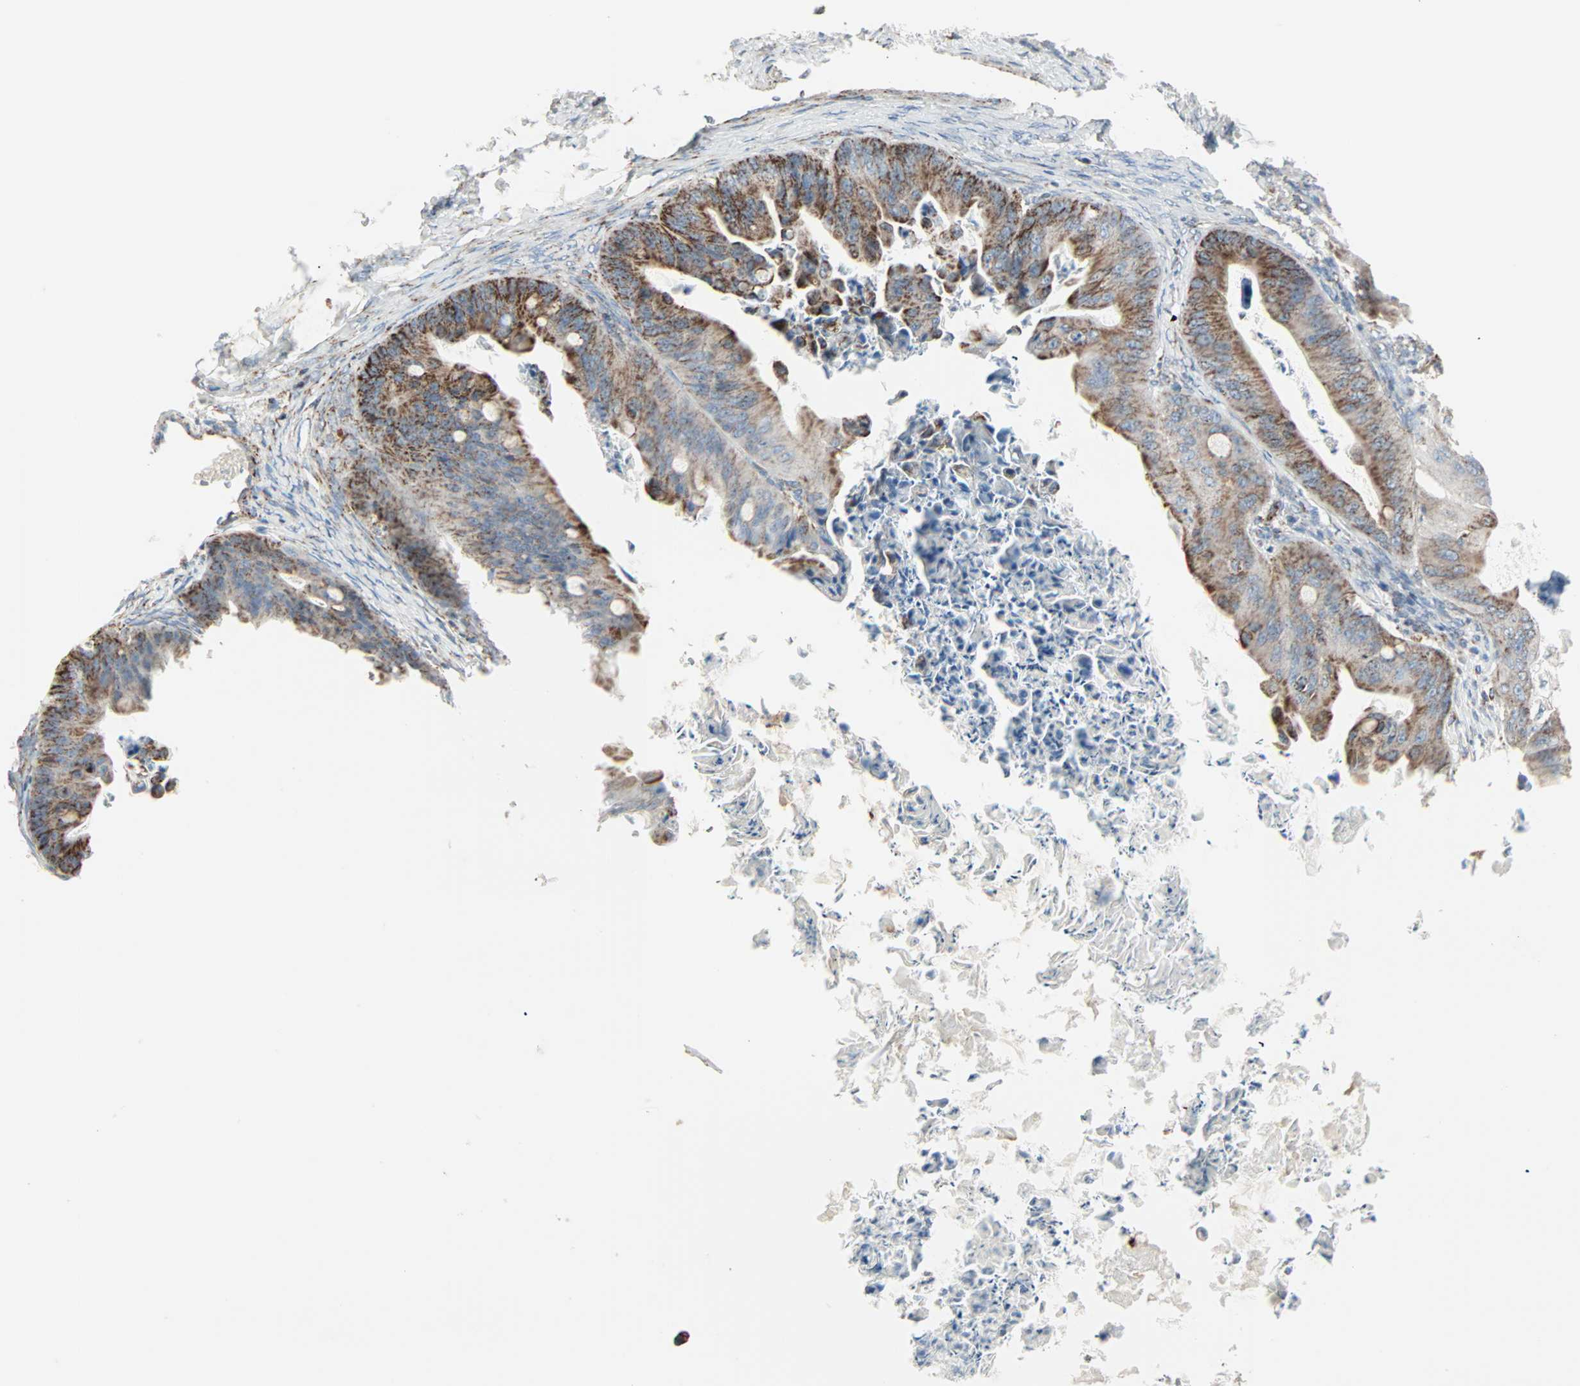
{"staining": {"intensity": "moderate", "quantity": "25%-75%", "location": "cytoplasmic/membranous"}, "tissue": "ovarian cancer", "cell_type": "Tumor cells", "image_type": "cancer", "snomed": [{"axis": "morphology", "description": "Cystadenocarcinoma, mucinous, NOS"}, {"axis": "topography", "description": "Ovary"}], "caption": "Protein positivity by immunohistochemistry (IHC) reveals moderate cytoplasmic/membranous expression in approximately 25%-75% of tumor cells in ovarian cancer (mucinous cystadenocarcinoma). (DAB (3,3'-diaminobenzidine) = brown stain, brightfield microscopy at high magnification).", "gene": "IDH2", "patient": {"sex": "female", "age": 37}}